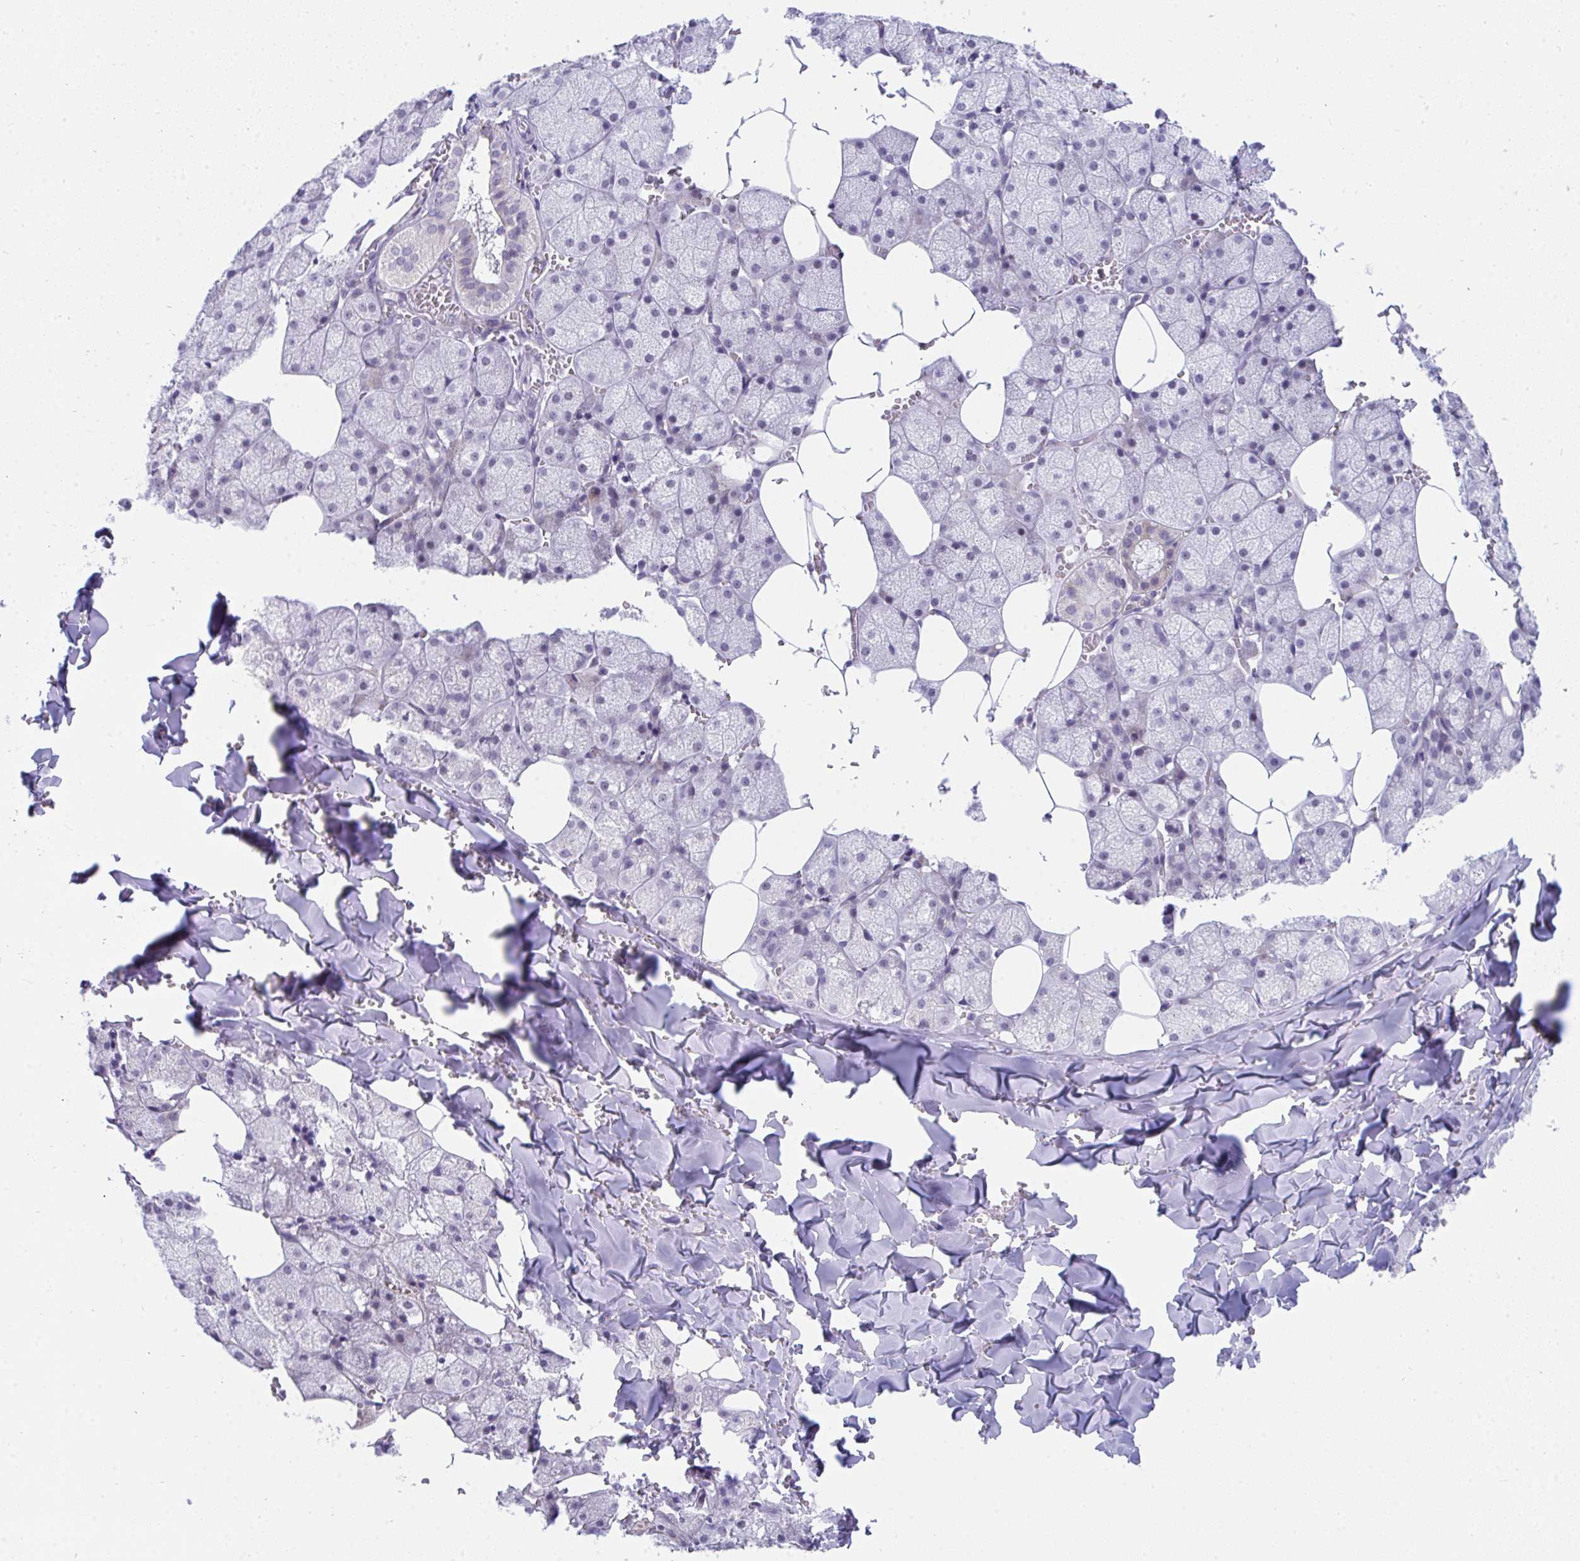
{"staining": {"intensity": "weak", "quantity": "<25%", "location": "cytoplasmic/membranous"}, "tissue": "salivary gland", "cell_type": "Glandular cells", "image_type": "normal", "snomed": [{"axis": "morphology", "description": "Normal tissue, NOS"}, {"axis": "topography", "description": "Salivary gland"}, {"axis": "topography", "description": "Peripheral nerve tissue"}], "caption": "DAB immunohistochemical staining of unremarkable human salivary gland exhibits no significant staining in glandular cells.", "gene": "CDK13", "patient": {"sex": "male", "age": 38}}